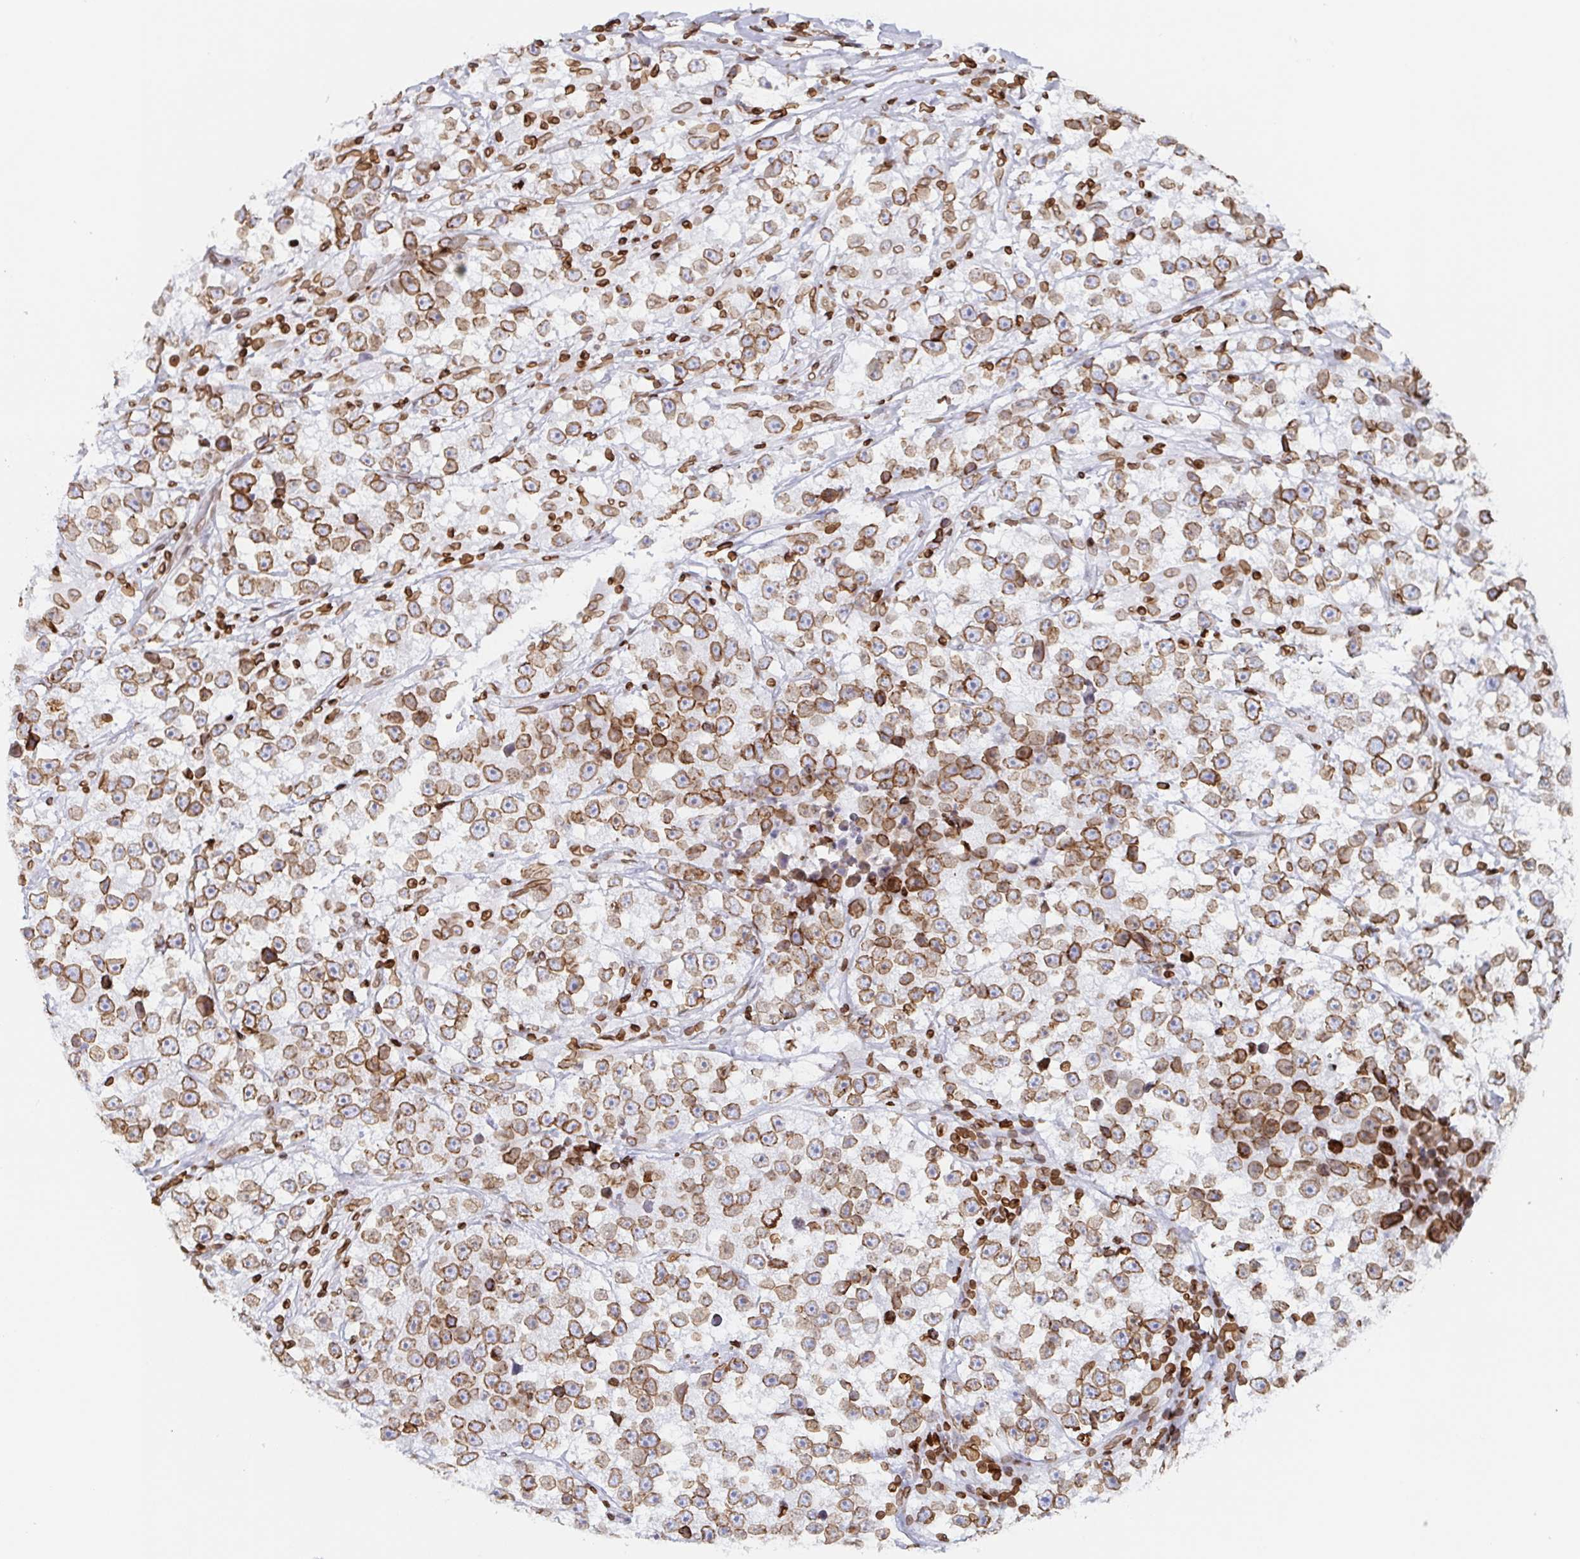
{"staining": {"intensity": "moderate", "quantity": ">75%", "location": "cytoplasmic/membranous,nuclear"}, "tissue": "testis cancer", "cell_type": "Tumor cells", "image_type": "cancer", "snomed": [{"axis": "morphology", "description": "Seminoma, NOS"}, {"axis": "topography", "description": "Testis"}], "caption": "DAB immunohistochemical staining of human testis cancer (seminoma) reveals moderate cytoplasmic/membranous and nuclear protein positivity in approximately >75% of tumor cells. (Brightfield microscopy of DAB IHC at high magnification).", "gene": "BTBD7", "patient": {"sex": "male", "age": 46}}